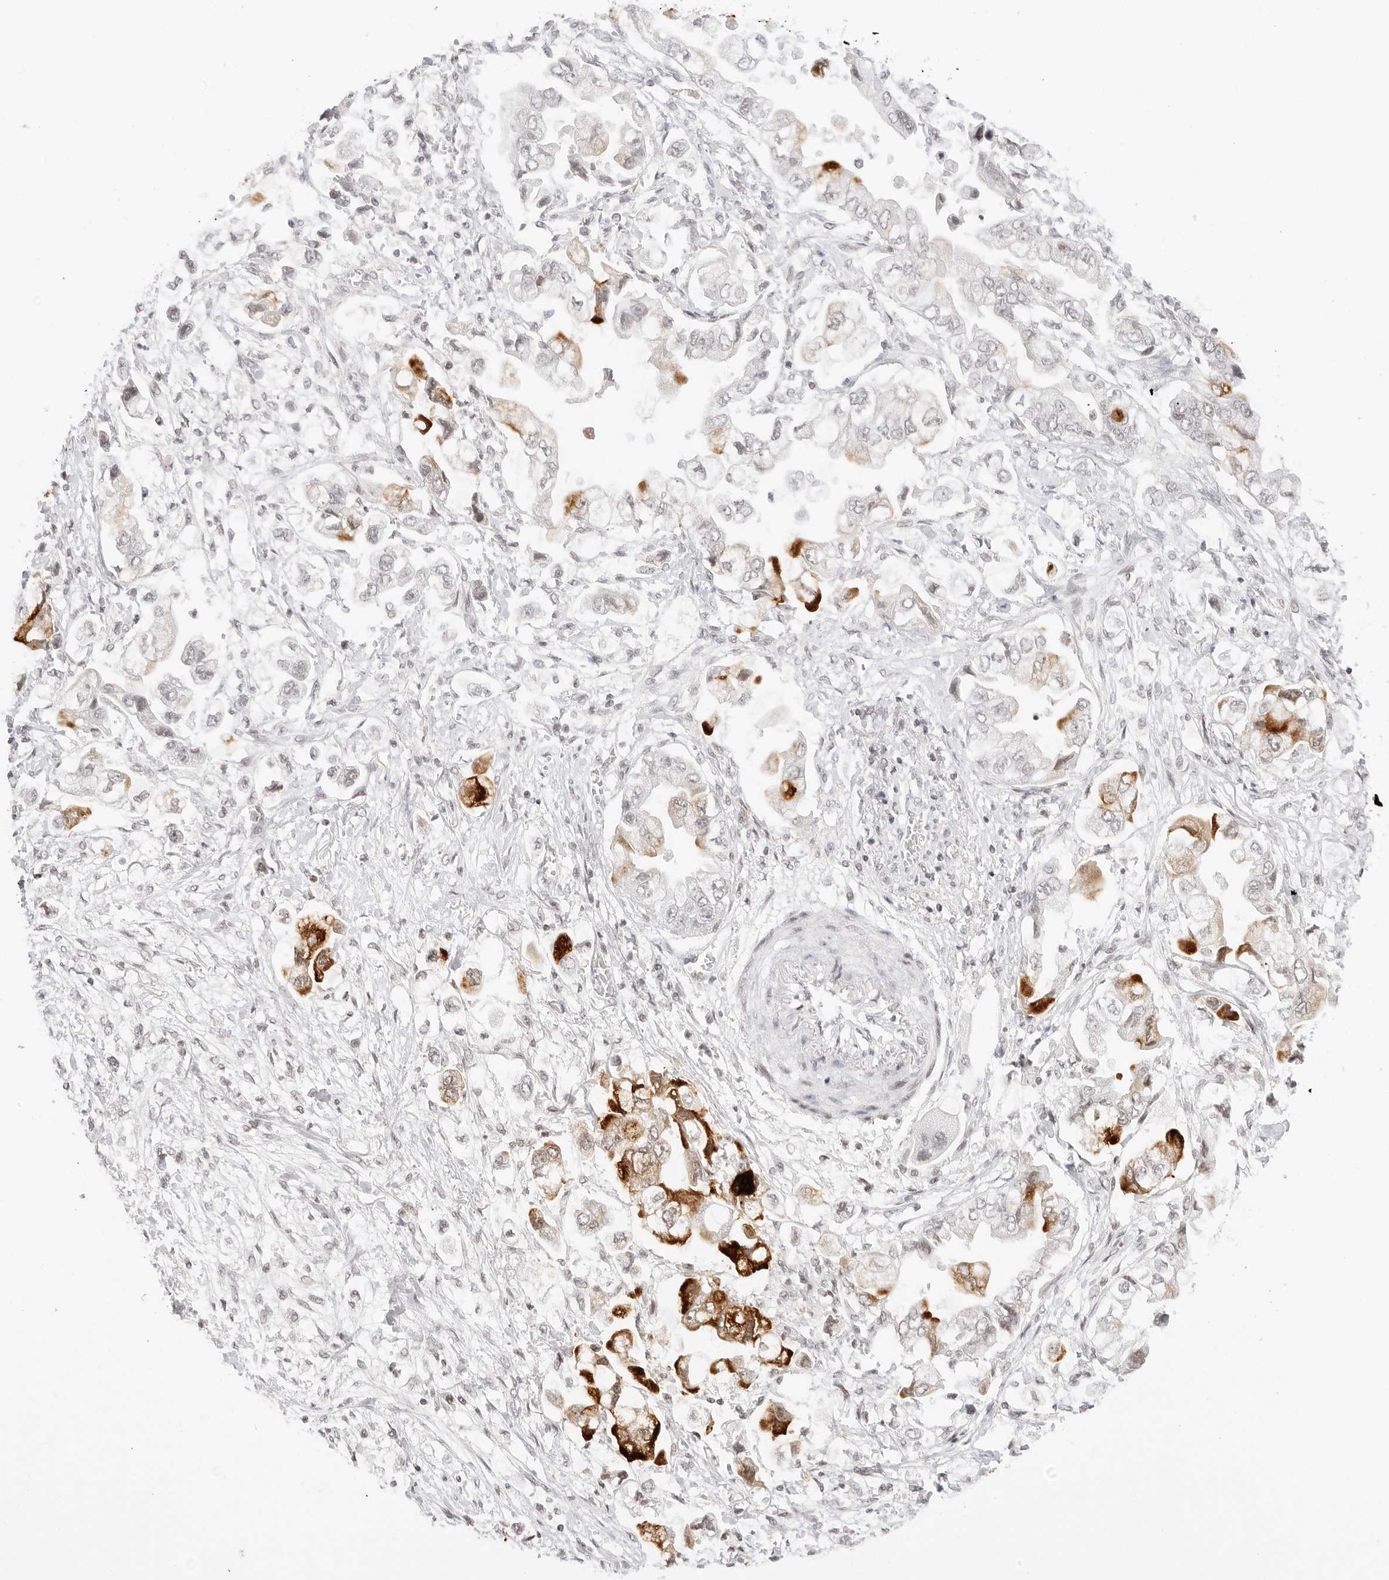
{"staining": {"intensity": "strong", "quantity": "<25%", "location": "cytoplasmic/membranous"}, "tissue": "stomach cancer", "cell_type": "Tumor cells", "image_type": "cancer", "snomed": [{"axis": "morphology", "description": "Adenocarcinoma, NOS"}, {"axis": "topography", "description": "Stomach"}], "caption": "Stomach cancer (adenocarcinoma) stained for a protein shows strong cytoplasmic/membranous positivity in tumor cells. (DAB IHC with brightfield microscopy, high magnification).", "gene": "TFF2", "patient": {"sex": "male", "age": 62}}